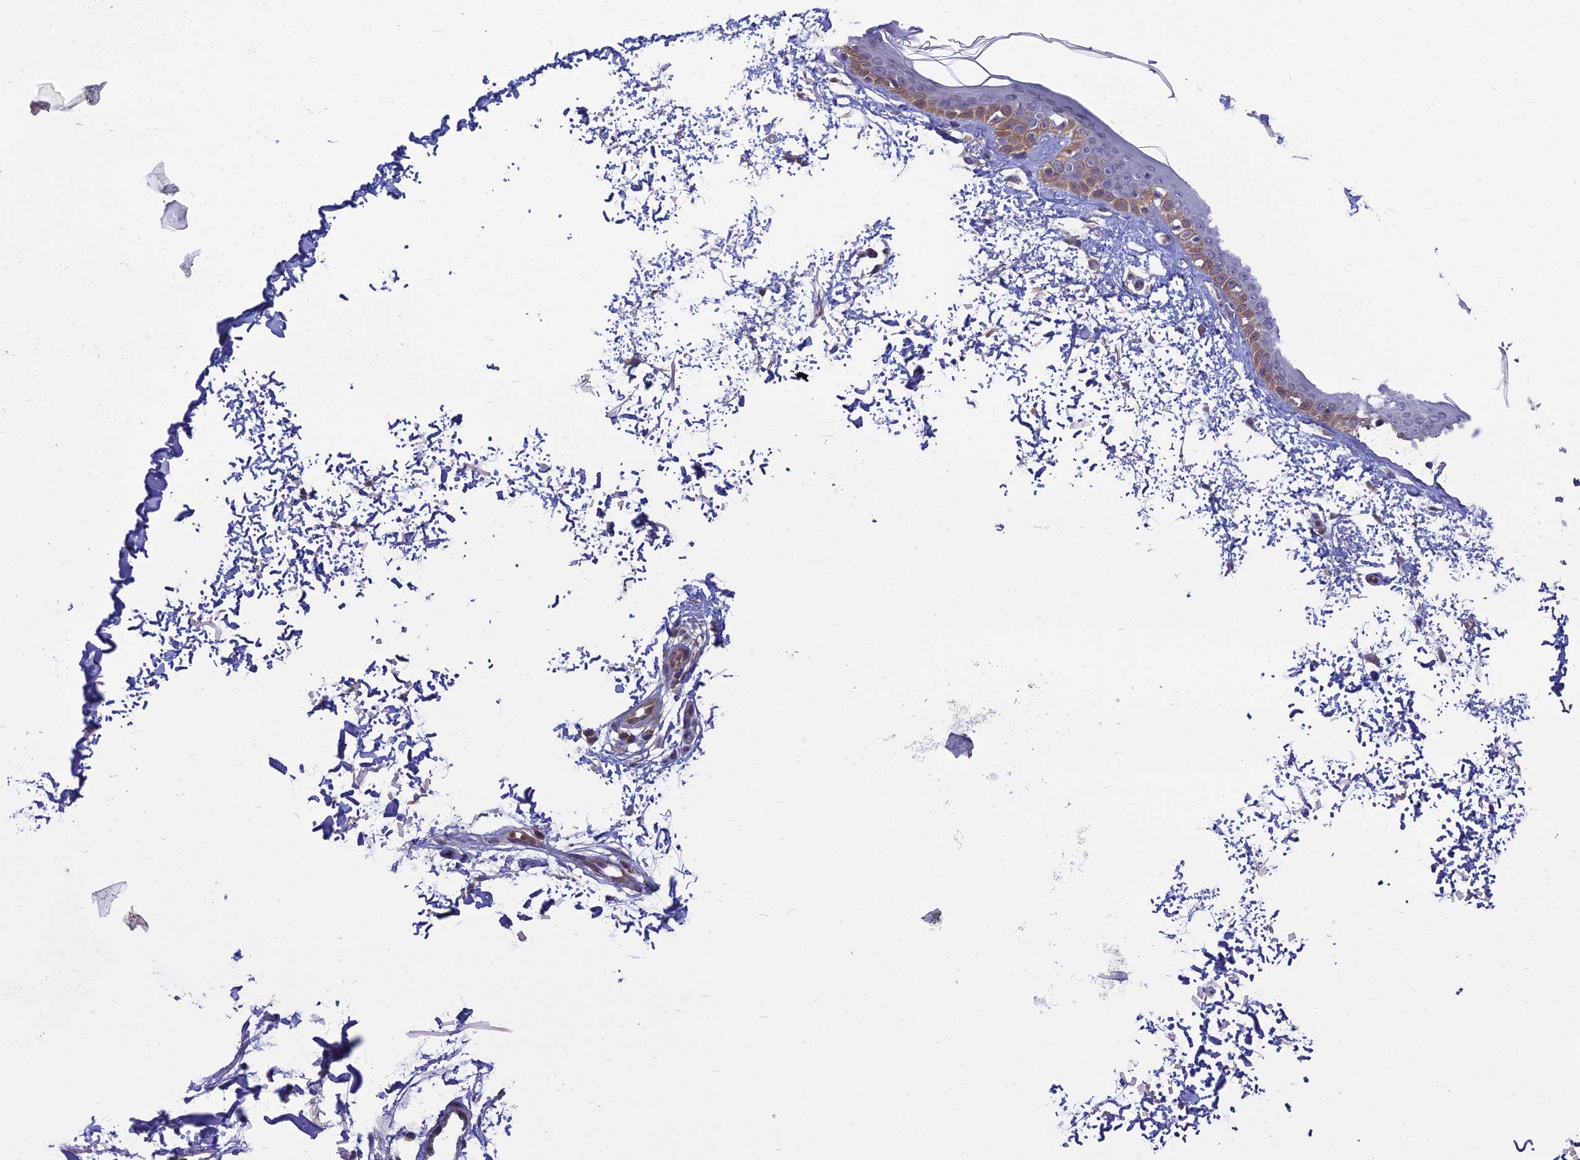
{"staining": {"intensity": "negative", "quantity": "none", "location": "none"}, "tissue": "skin", "cell_type": "Fibroblasts", "image_type": "normal", "snomed": [{"axis": "morphology", "description": "Normal tissue, NOS"}, {"axis": "topography", "description": "Skin"}], "caption": "Immunohistochemistry of normal human skin displays no staining in fibroblasts. (DAB immunohistochemistry (IHC) with hematoxylin counter stain).", "gene": "OPA3", "patient": {"sex": "male", "age": 66}}